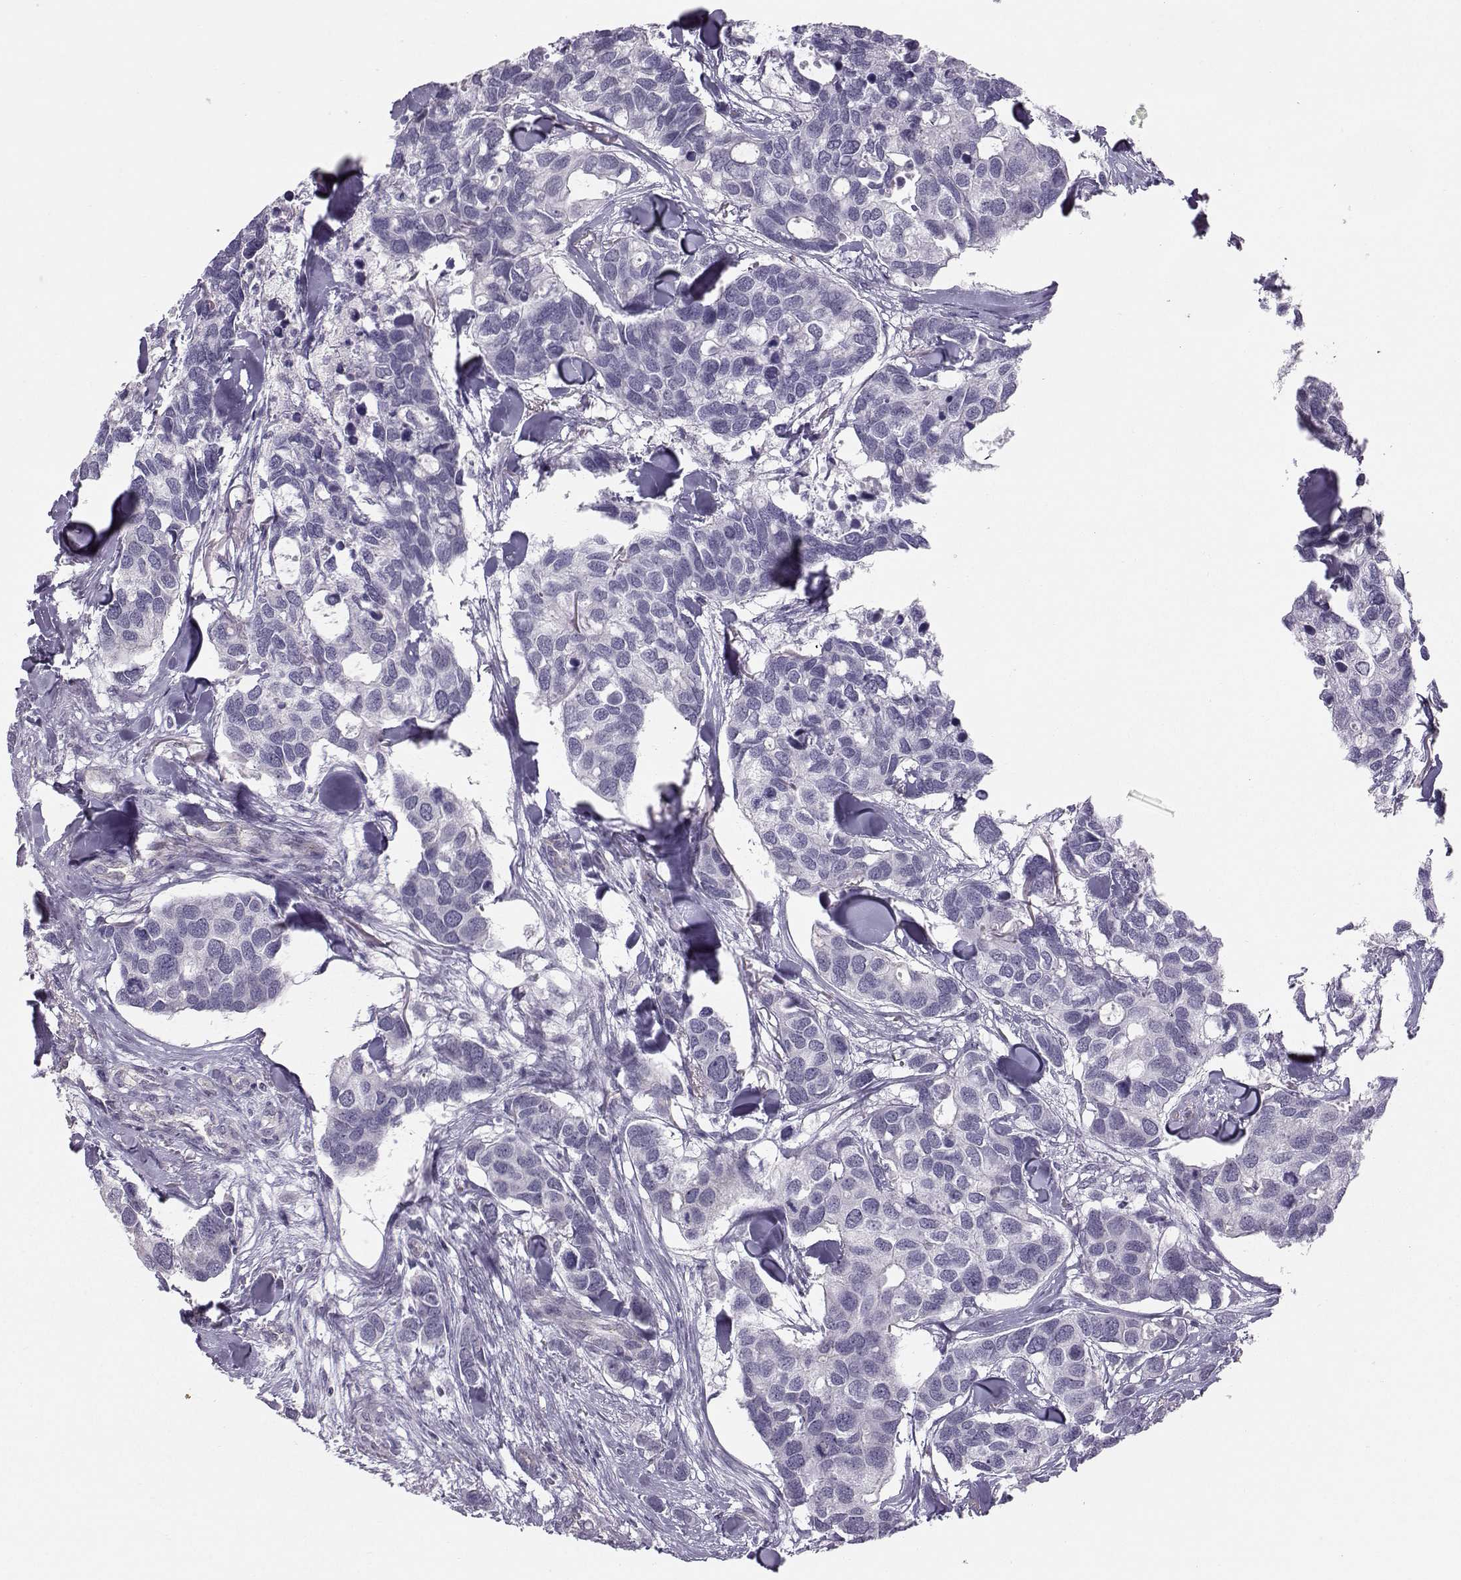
{"staining": {"intensity": "negative", "quantity": "none", "location": "none"}, "tissue": "breast cancer", "cell_type": "Tumor cells", "image_type": "cancer", "snomed": [{"axis": "morphology", "description": "Duct carcinoma"}, {"axis": "topography", "description": "Breast"}], "caption": "Infiltrating ductal carcinoma (breast) stained for a protein using immunohistochemistry (IHC) exhibits no expression tumor cells.", "gene": "MAST1", "patient": {"sex": "female", "age": 83}}